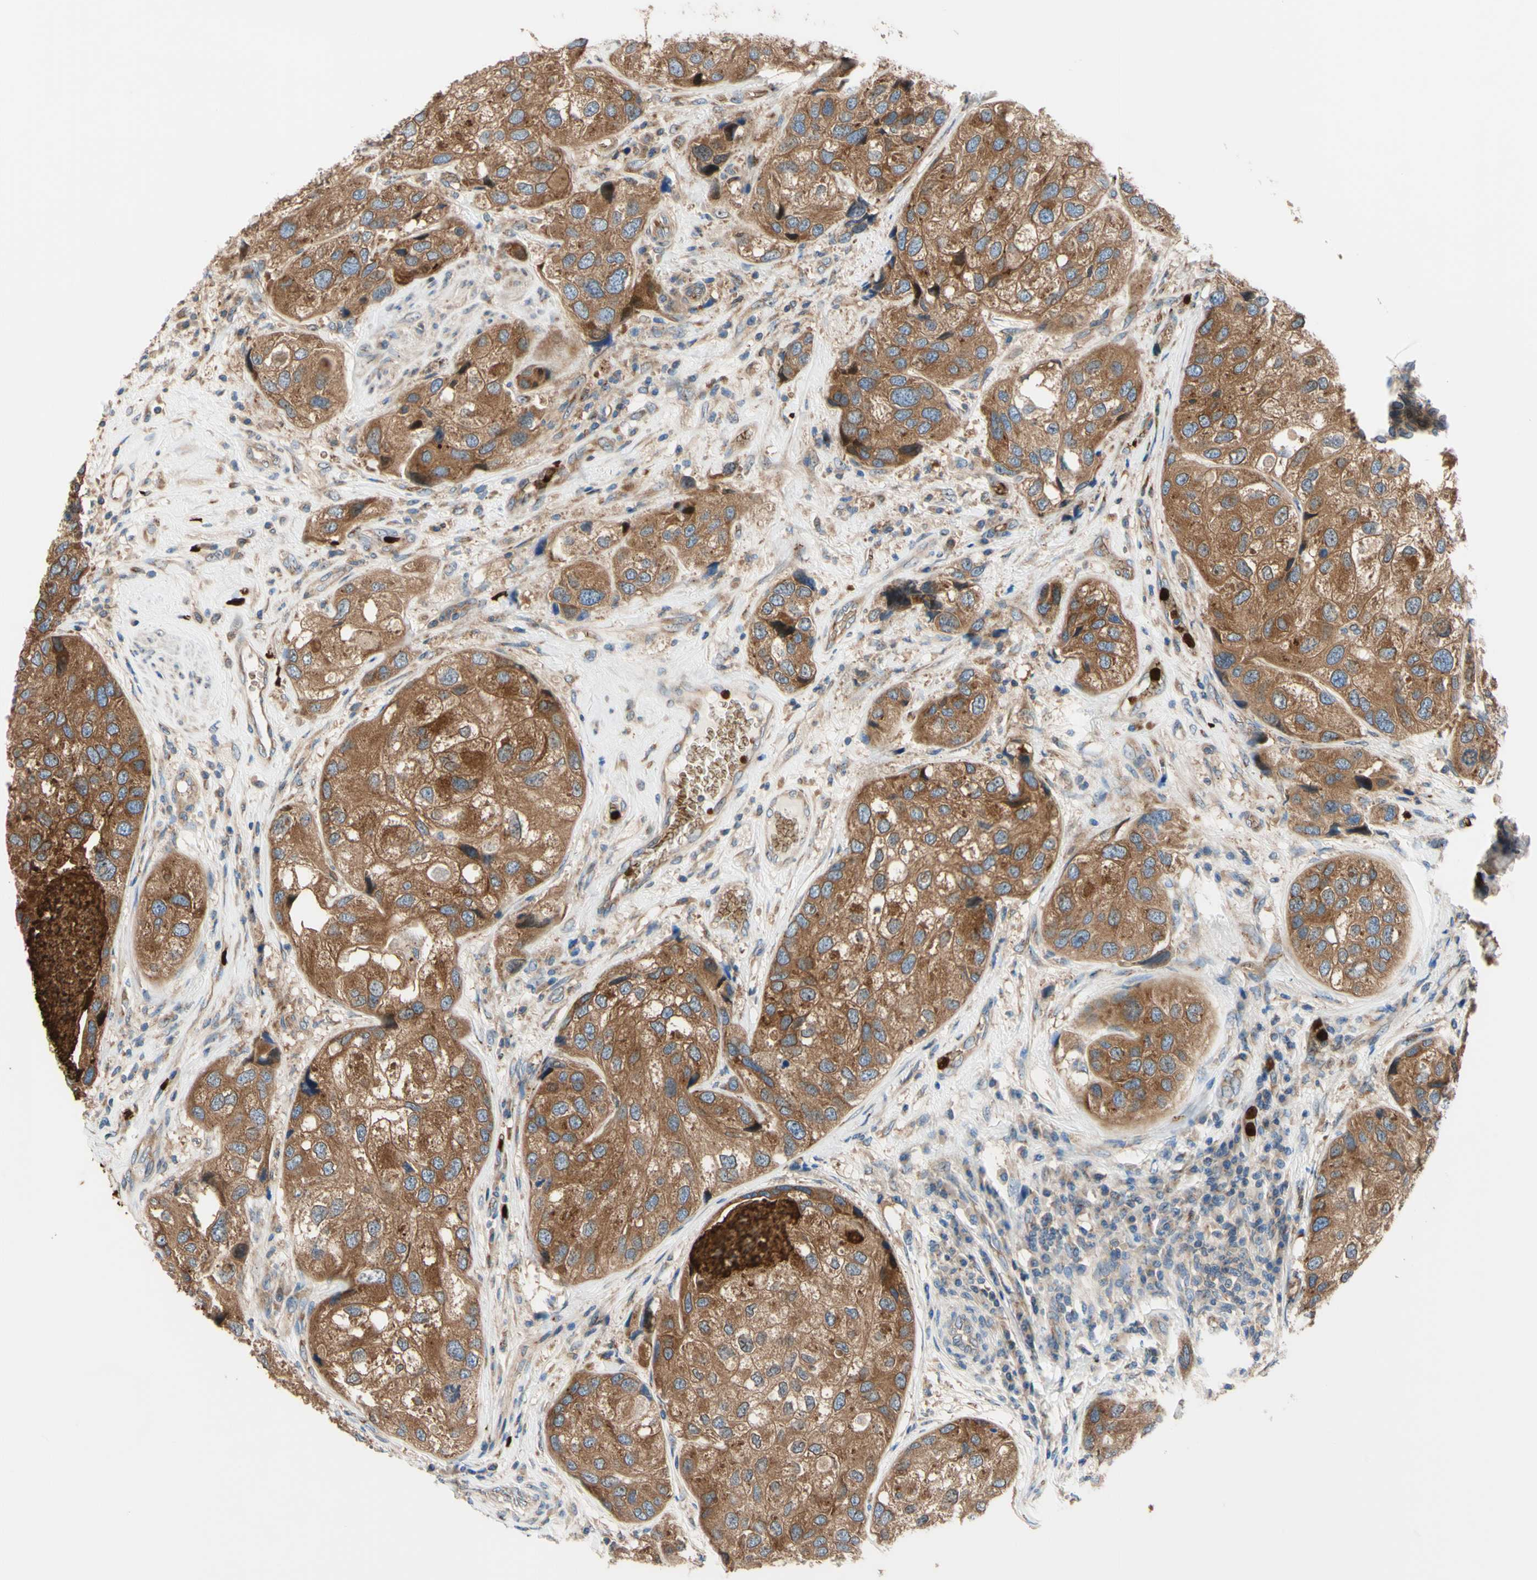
{"staining": {"intensity": "moderate", "quantity": ">75%", "location": "cytoplasmic/membranous"}, "tissue": "urothelial cancer", "cell_type": "Tumor cells", "image_type": "cancer", "snomed": [{"axis": "morphology", "description": "Urothelial carcinoma, High grade"}, {"axis": "topography", "description": "Urinary bladder"}], "caption": "Brown immunohistochemical staining in human high-grade urothelial carcinoma demonstrates moderate cytoplasmic/membranous staining in approximately >75% of tumor cells. (Stains: DAB (3,3'-diaminobenzidine) in brown, nuclei in blue, Microscopy: brightfield microscopy at high magnification).", "gene": "USP9X", "patient": {"sex": "female", "age": 64}}